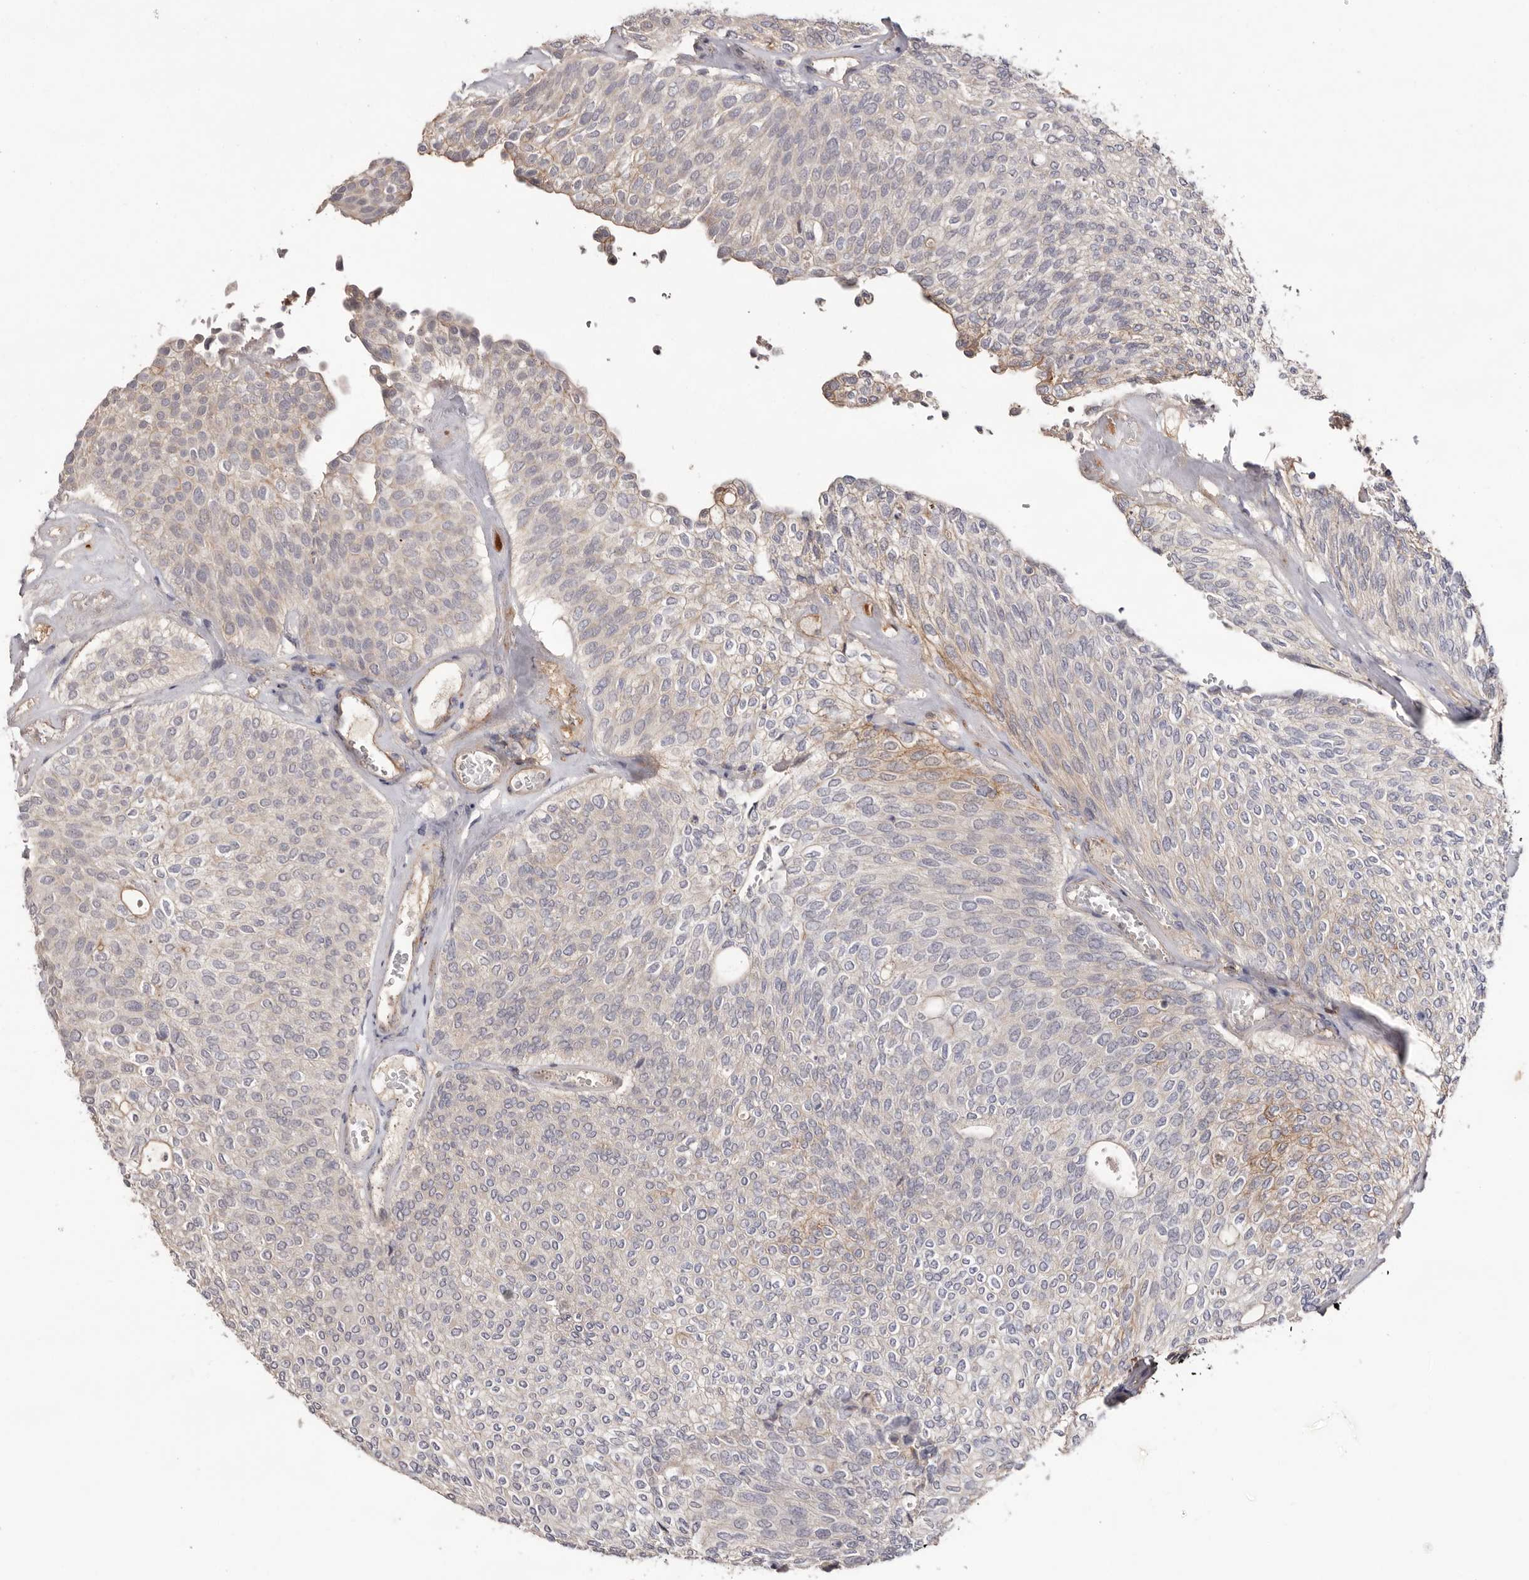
{"staining": {"intensity": "weak", "quantity": "<25%", "location": "cytoplasmic/membranous"}, "tissue": "urothelial cancer", "cell_type": "Tumor cells", "image_type": "cancer", "snomed": [{"axis": "morphology", "description": "Urothelial carcinoma, Low grade"}, {"axis": "topography", "description": "Urinary bladder"}], "caption": "Immunohistochemistry of low-grade urothelial carcinoma demonstrates no positivity in tumor cells. Brightfield microscopy of immunohistochemistry (IHC) stained with DAB (brown) and hematoxylin (blue), captured at high magnification.", "gene": "MMACHC", "patient": {"sex": "female", "age": 79}}